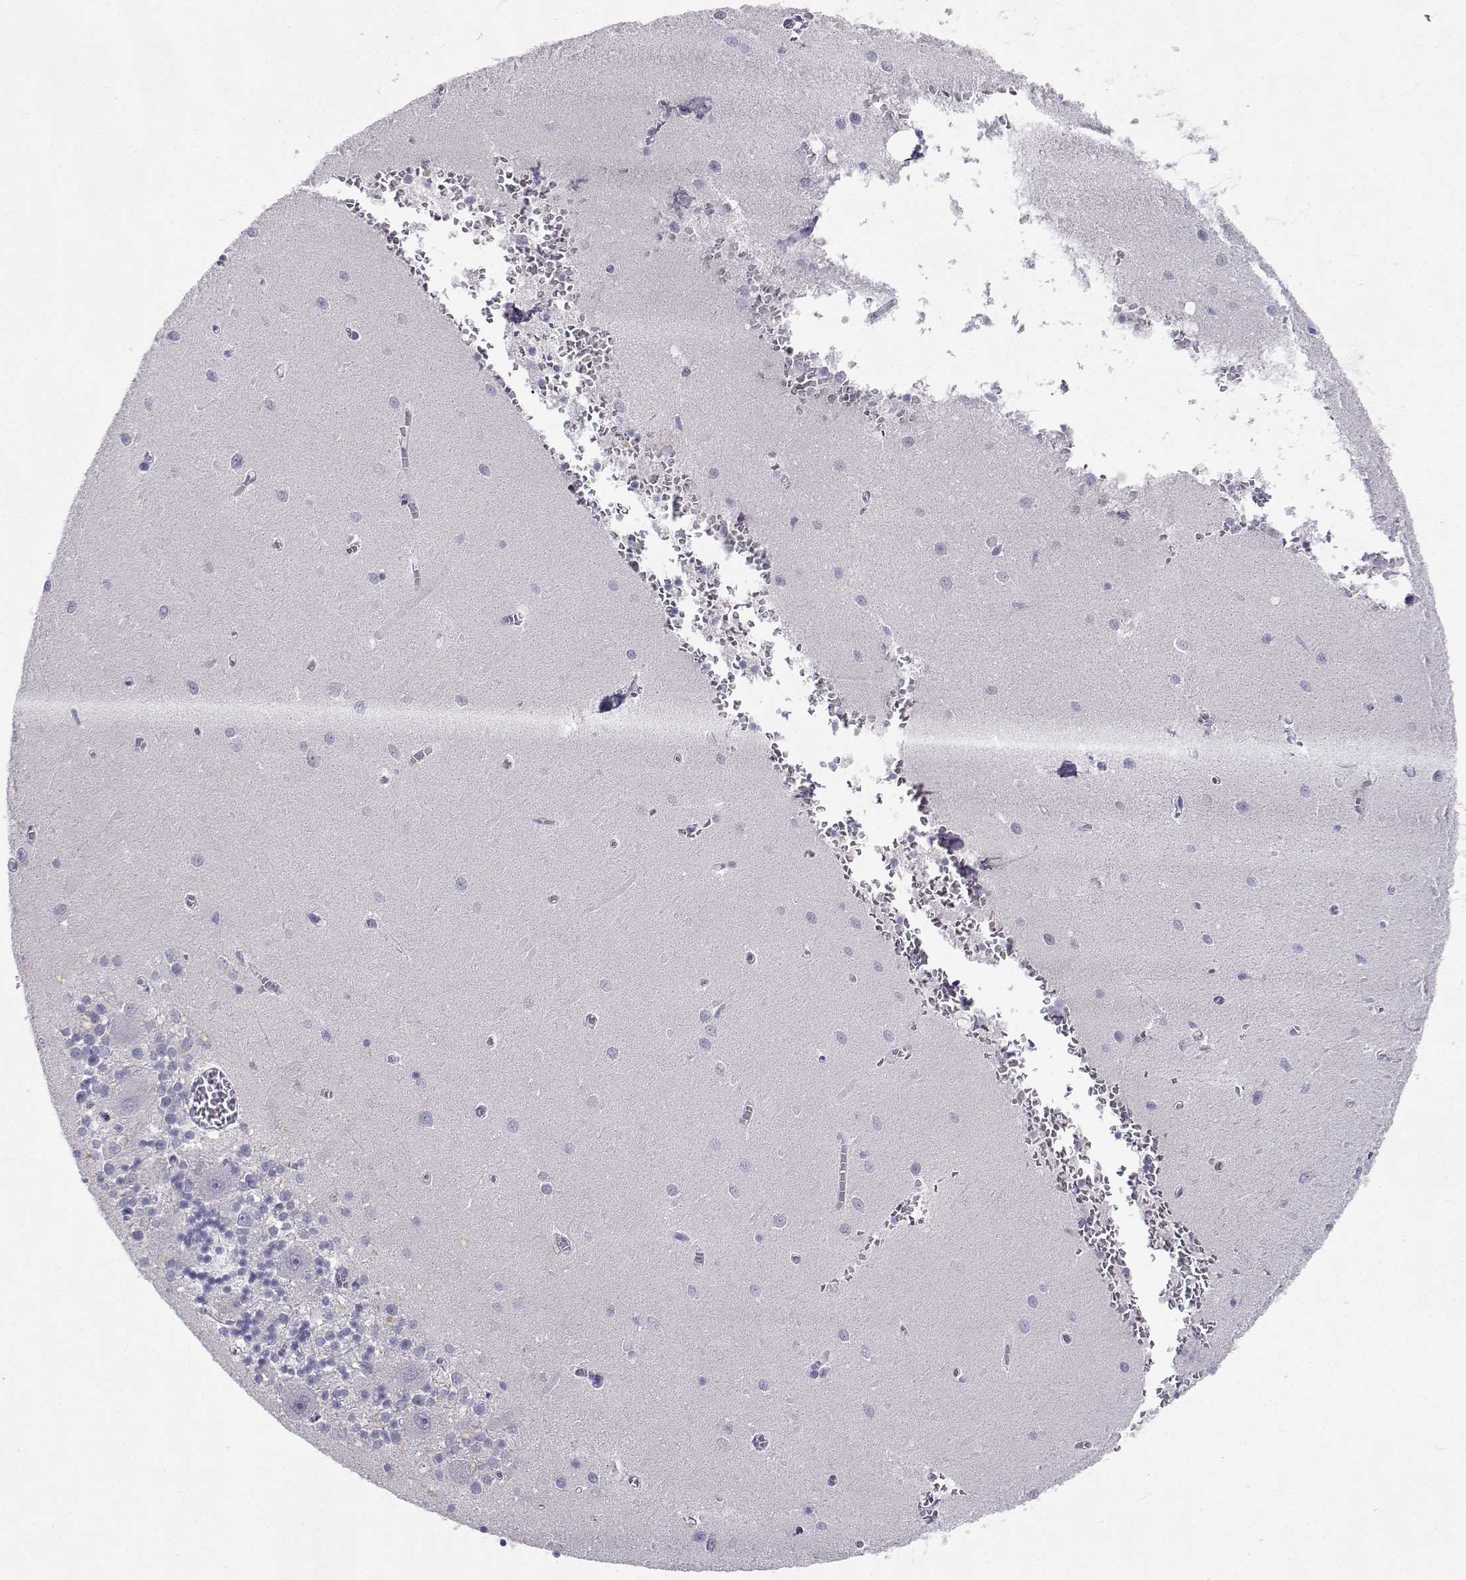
{"staining": {"intensity": "negative", "quantity": "none", "location": "none"}, "tissue": "cerebellum", "cell_type": "Cells in granular layer", "image_type": "normal", "snomed": [{"axis": "morphology", "description": "Normal tissue, NOS"}, {"axis": "topography", "description": "Cerebellum"}], "caption": "IHC micrograph of normal human cerebellum stained for a protein (brown), which demonstrates no expression in cells in granular layer.", "gene": "SLC6A3", "patient": {"sex": "female", "age": 64}}